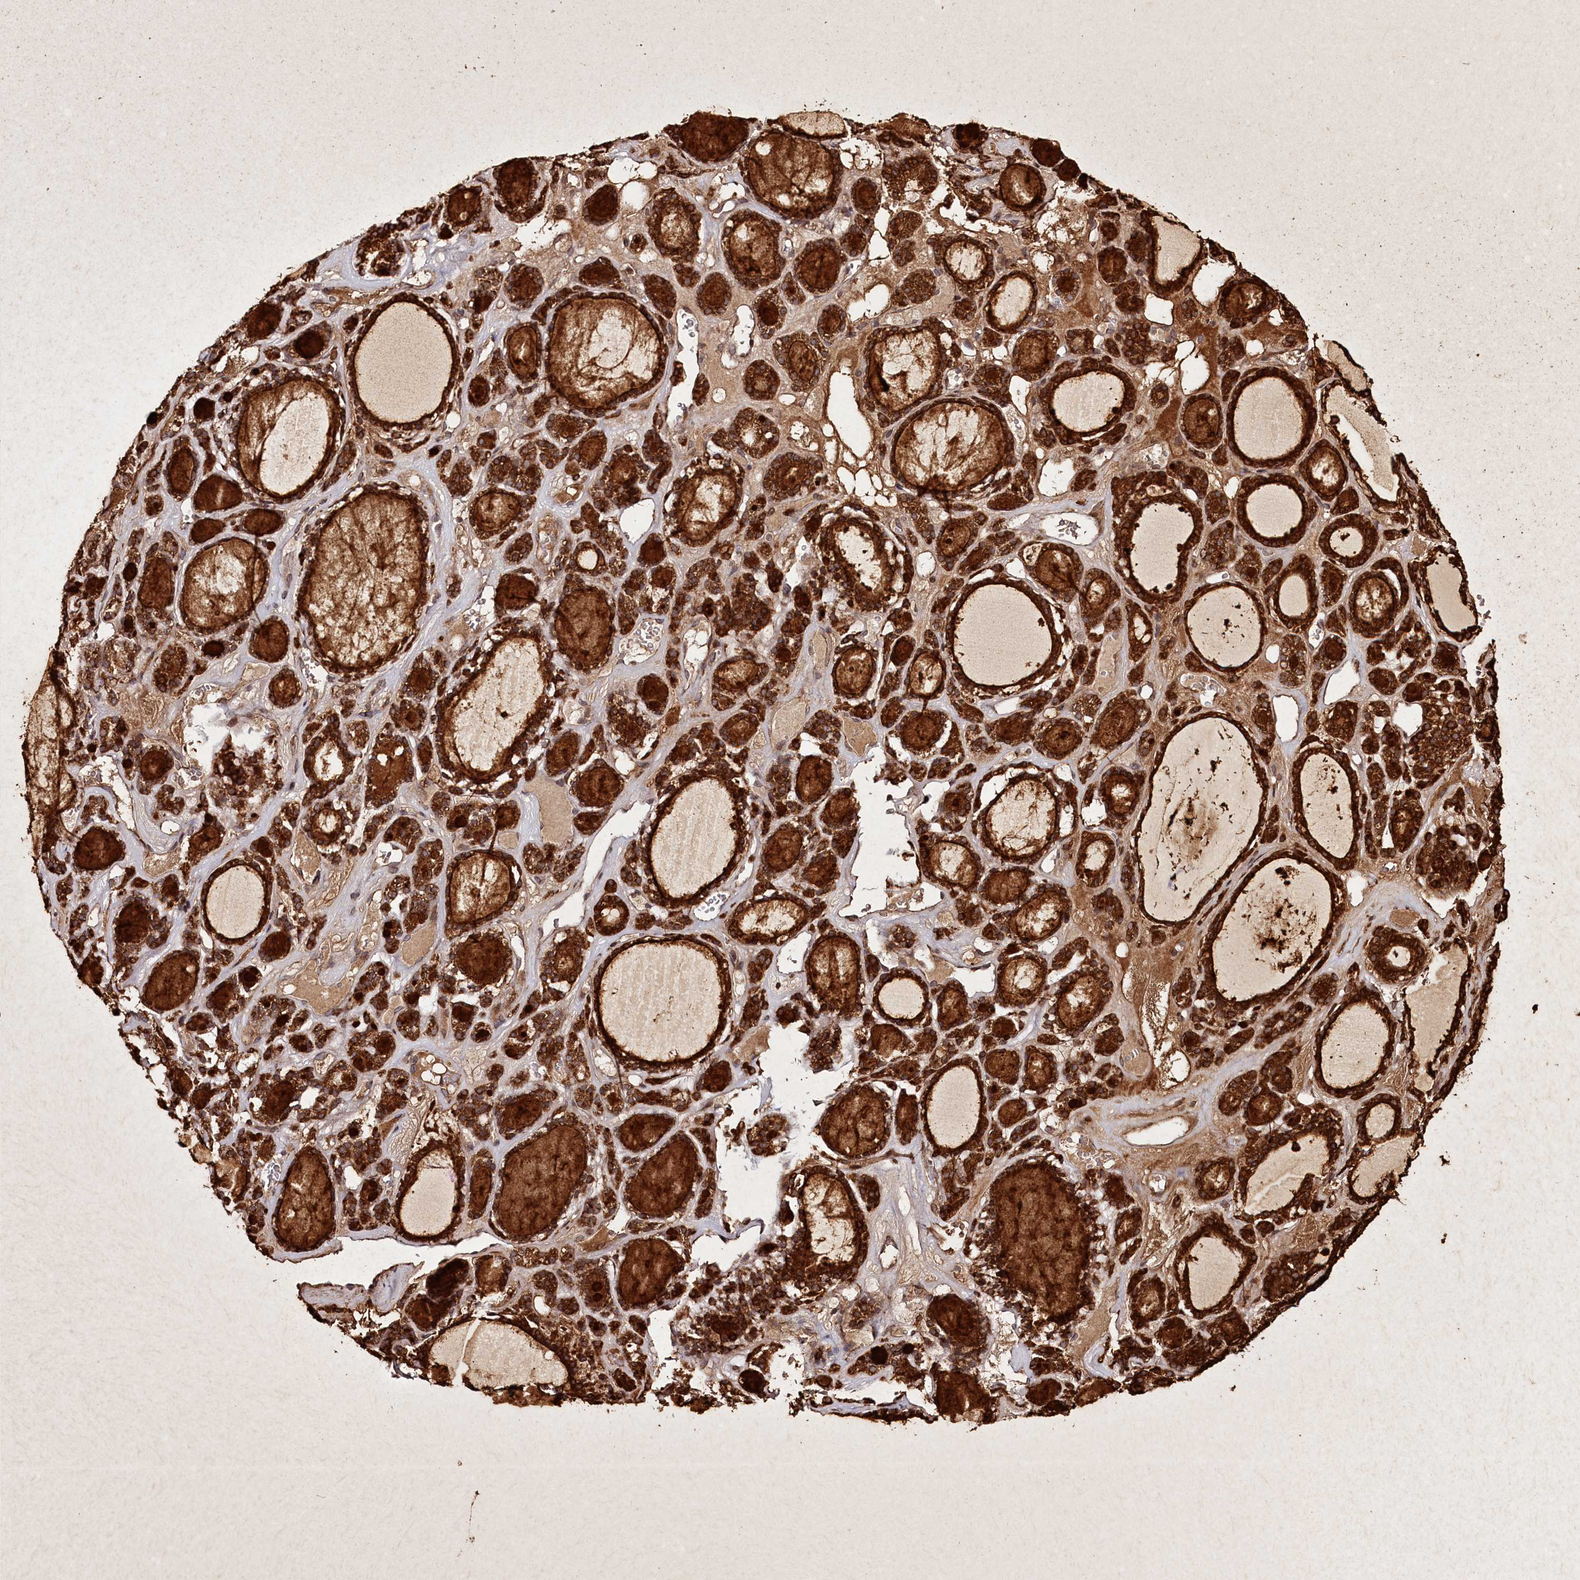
{"staining": {"intensity": "strong", "quantity": ">75%", "location": "cytoplasmic/membranous"}, "tissue": "thyroid gland", "cell_type": "Glandular cells", "image_type": "normal", "snomed": [{"axis": "morphology", "description": "Normal tissue, NOS"}, {"axis": "topography", "description": "Thyroid gland"}], "caption": "Immunohistochemistry (IHC) micrograph of benign thyroid gland: human thyroid gland stained using immunohistochemistry (IHC) demonstrates high levels of strong protein expression localized specifically in the cytoplasmic/membranous of glandular cells, appearing as a cytoplasmic/membranous brown color.", "gene": "DHX29", "patient": {"sex": "female", "age": 28}}